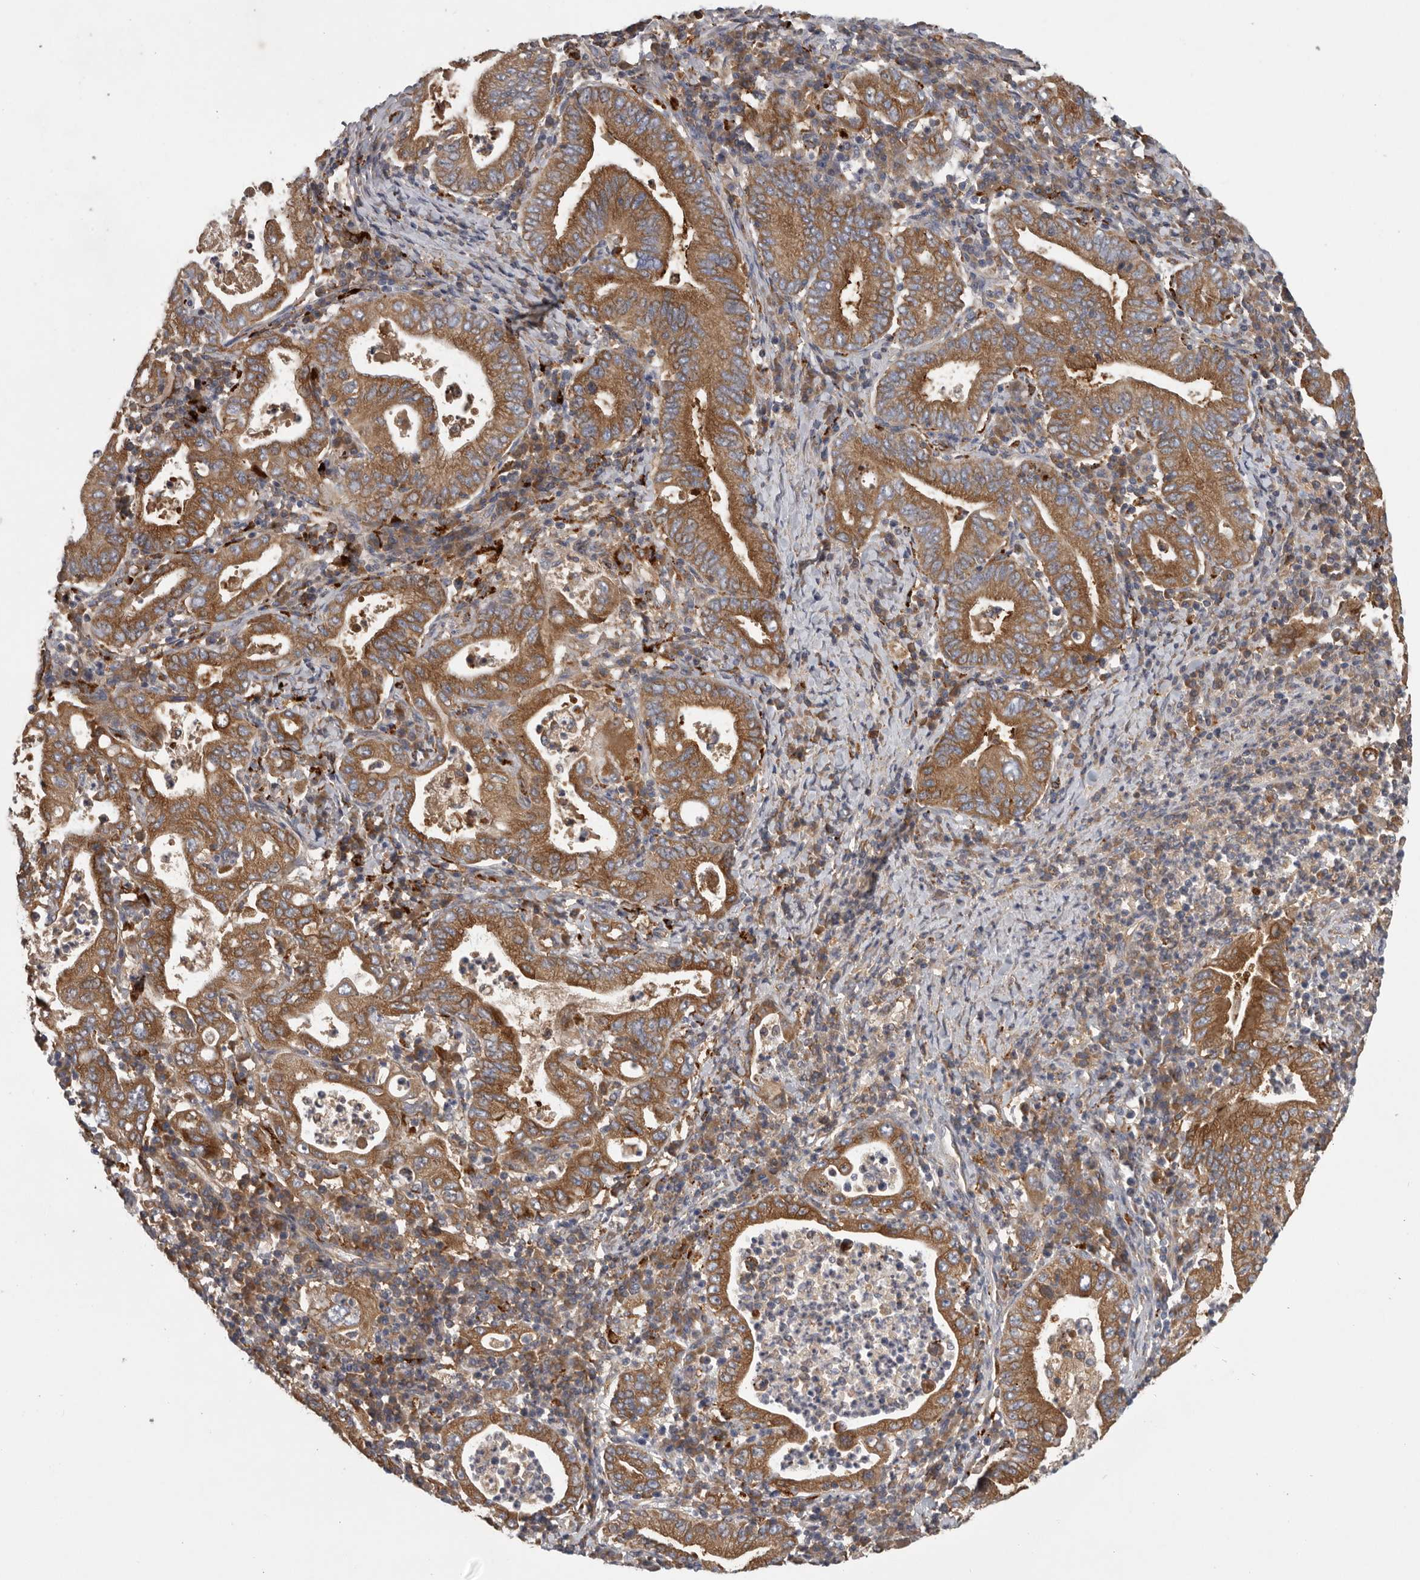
{"staining": {"intensity": "moderate", "quantity": ">75%", "location": "cytoplasmic/membranous"}, "tissue": "stomach cancer", "cell_type": "Tumor cells", "image_type": "cancer", "snomed": [{"axis": "morphology", "description": "Normal tissue, NOS"}, {"axis": "morphology", "description": "Adenocarcinoma, NOS"}, {"axis": "topography", "description": "Esophagus"}, {"axis": "topography", "description": "Stomach, upper"}, {"axis": "topography", "description": "Peripheral nerve tissue"}], "caption": "Brown immunohistochemical staining in stomach adenocarcinoma exhibits moderate cytoplasmic/membranous expression in about >75% of tumor cells.", "gene": "C1orf109", "patient": {"sex": "male", "age": 62}}